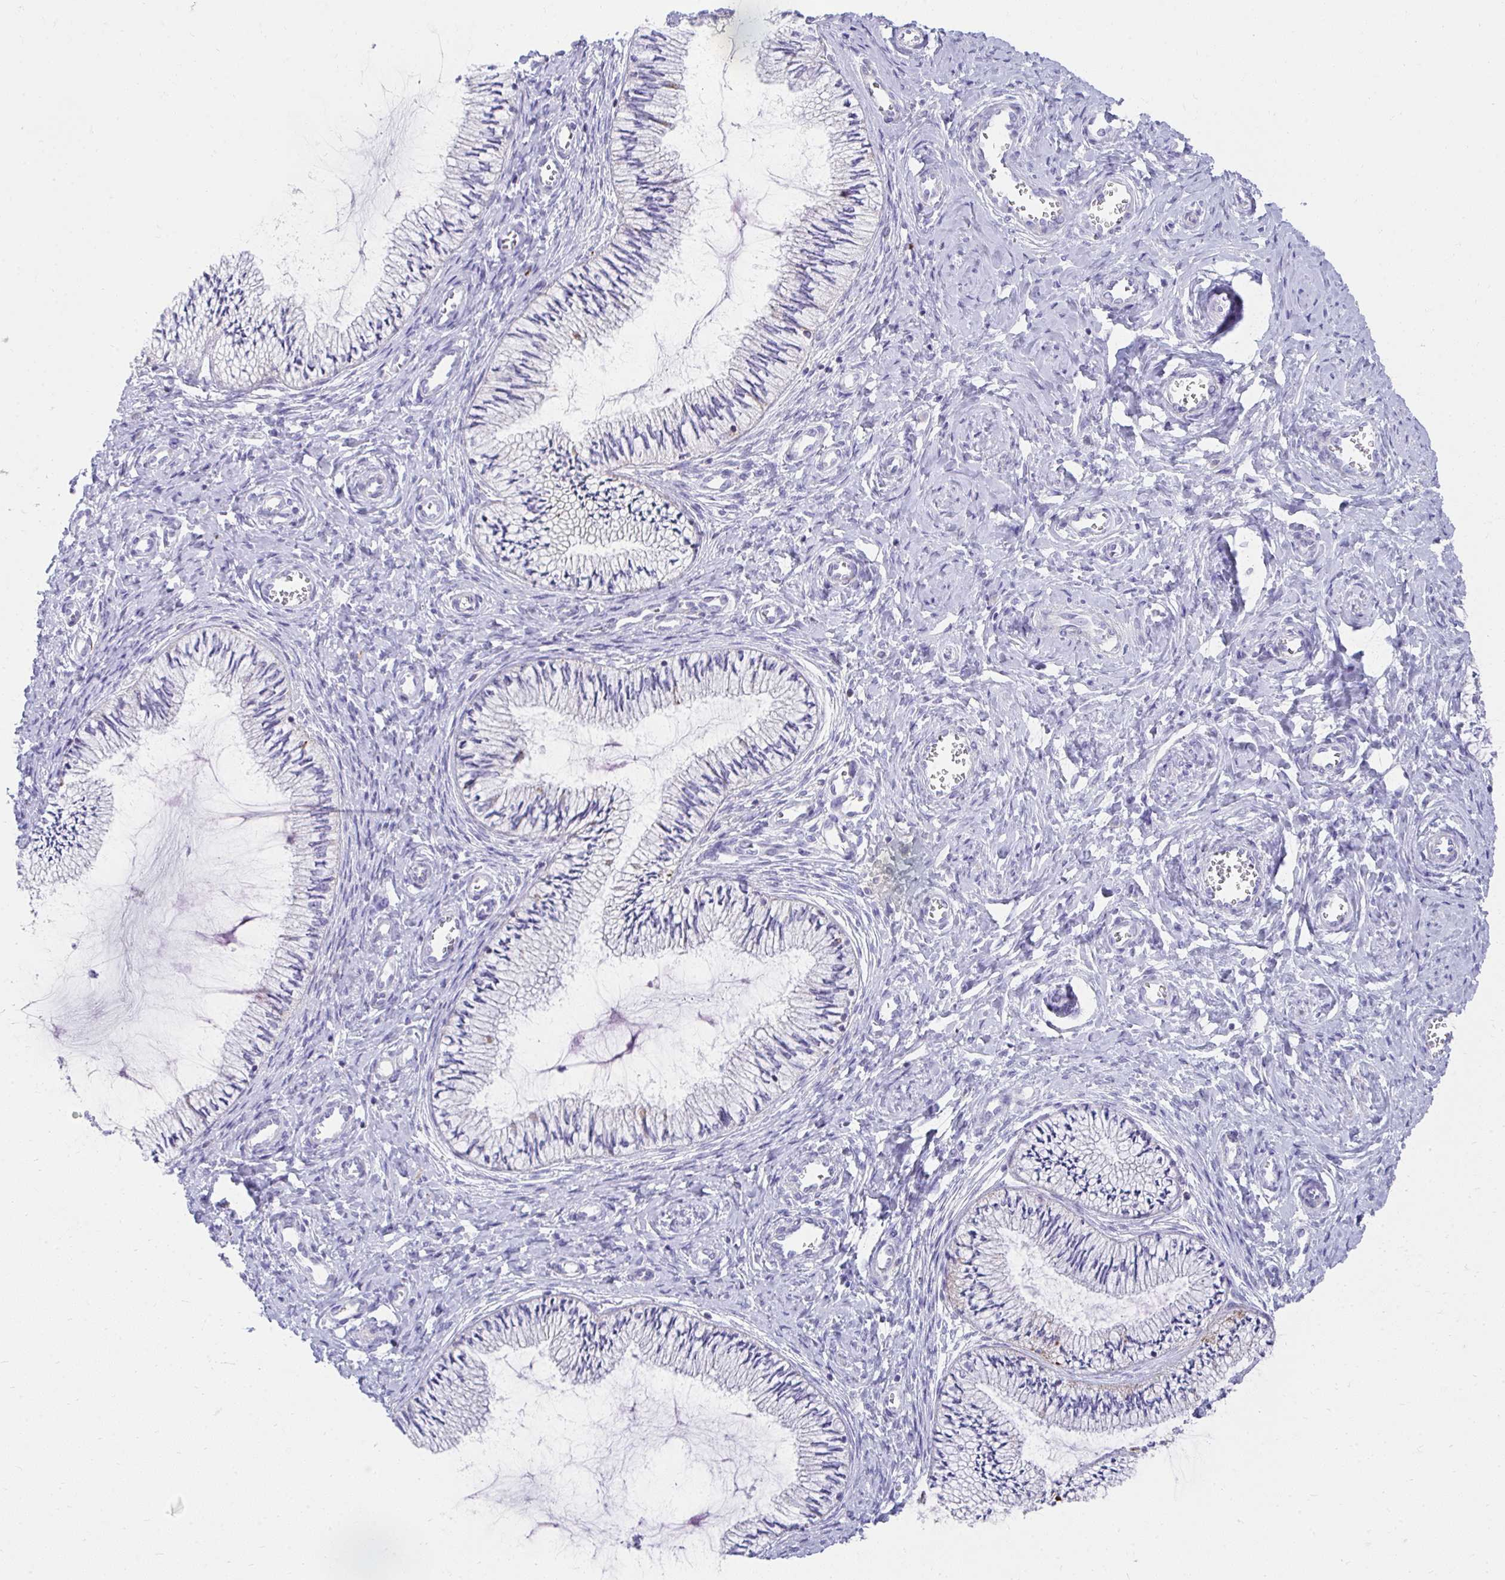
{"staining": {"intensity": "weak", "quantity": "<25%", "location": "cytoplasmic/membranous"}, "tissue": "cervix", "cell_type": "Glandular cells", "image_type": "normal", "snomed": [{"axis": "morphology", "description": "Normal tissue, NOS"}, {"axis": "topography", "description": "Cervix"}], "caption": "IHC histopathology image of unremarkable cervix stained for a protein (brown), which exhibits no staining in glandular cells. (DAB IHC visualized using brightfield microscopy, high magnification).", "gene": "PRRG3", "patient": {"sex": "female", "age": 24}}